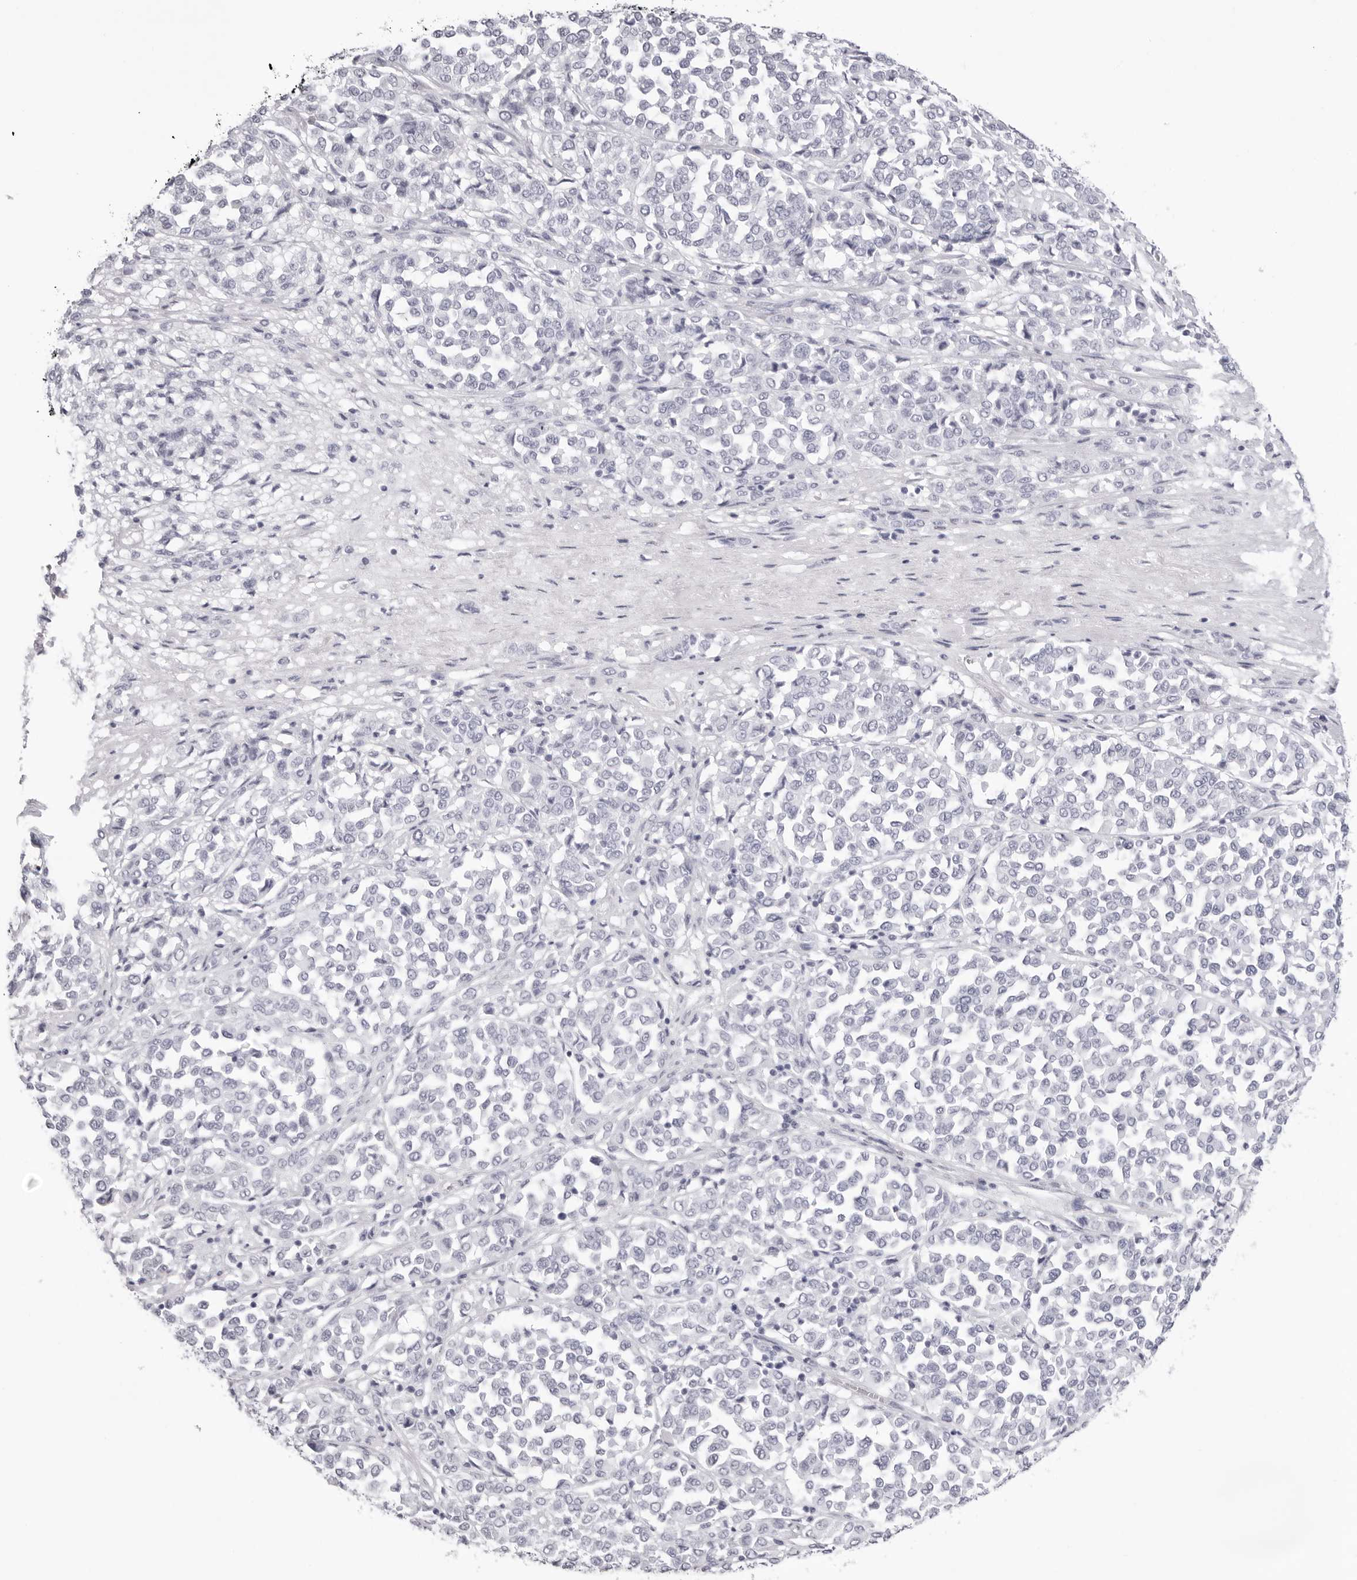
{"staining": {"intensity": "negative", "quantity": "none", "location": "none"}, "tissue": "melanoma", "cell_type": "Tumor cells", "image_type": "cancer", "snomed": [{"axis": "morphology", "description": "Malignant melanoma, Metastatic site"}, {"axis": "topography", "description": "Pancreas"}], "caption": "DAB immunohistochemical staining of human malignant melanoma (metastatic site) exhibits no significant expression in tumor cells.", "gene": "INSL3", "patient": {"sex": "female", "age": 30}}